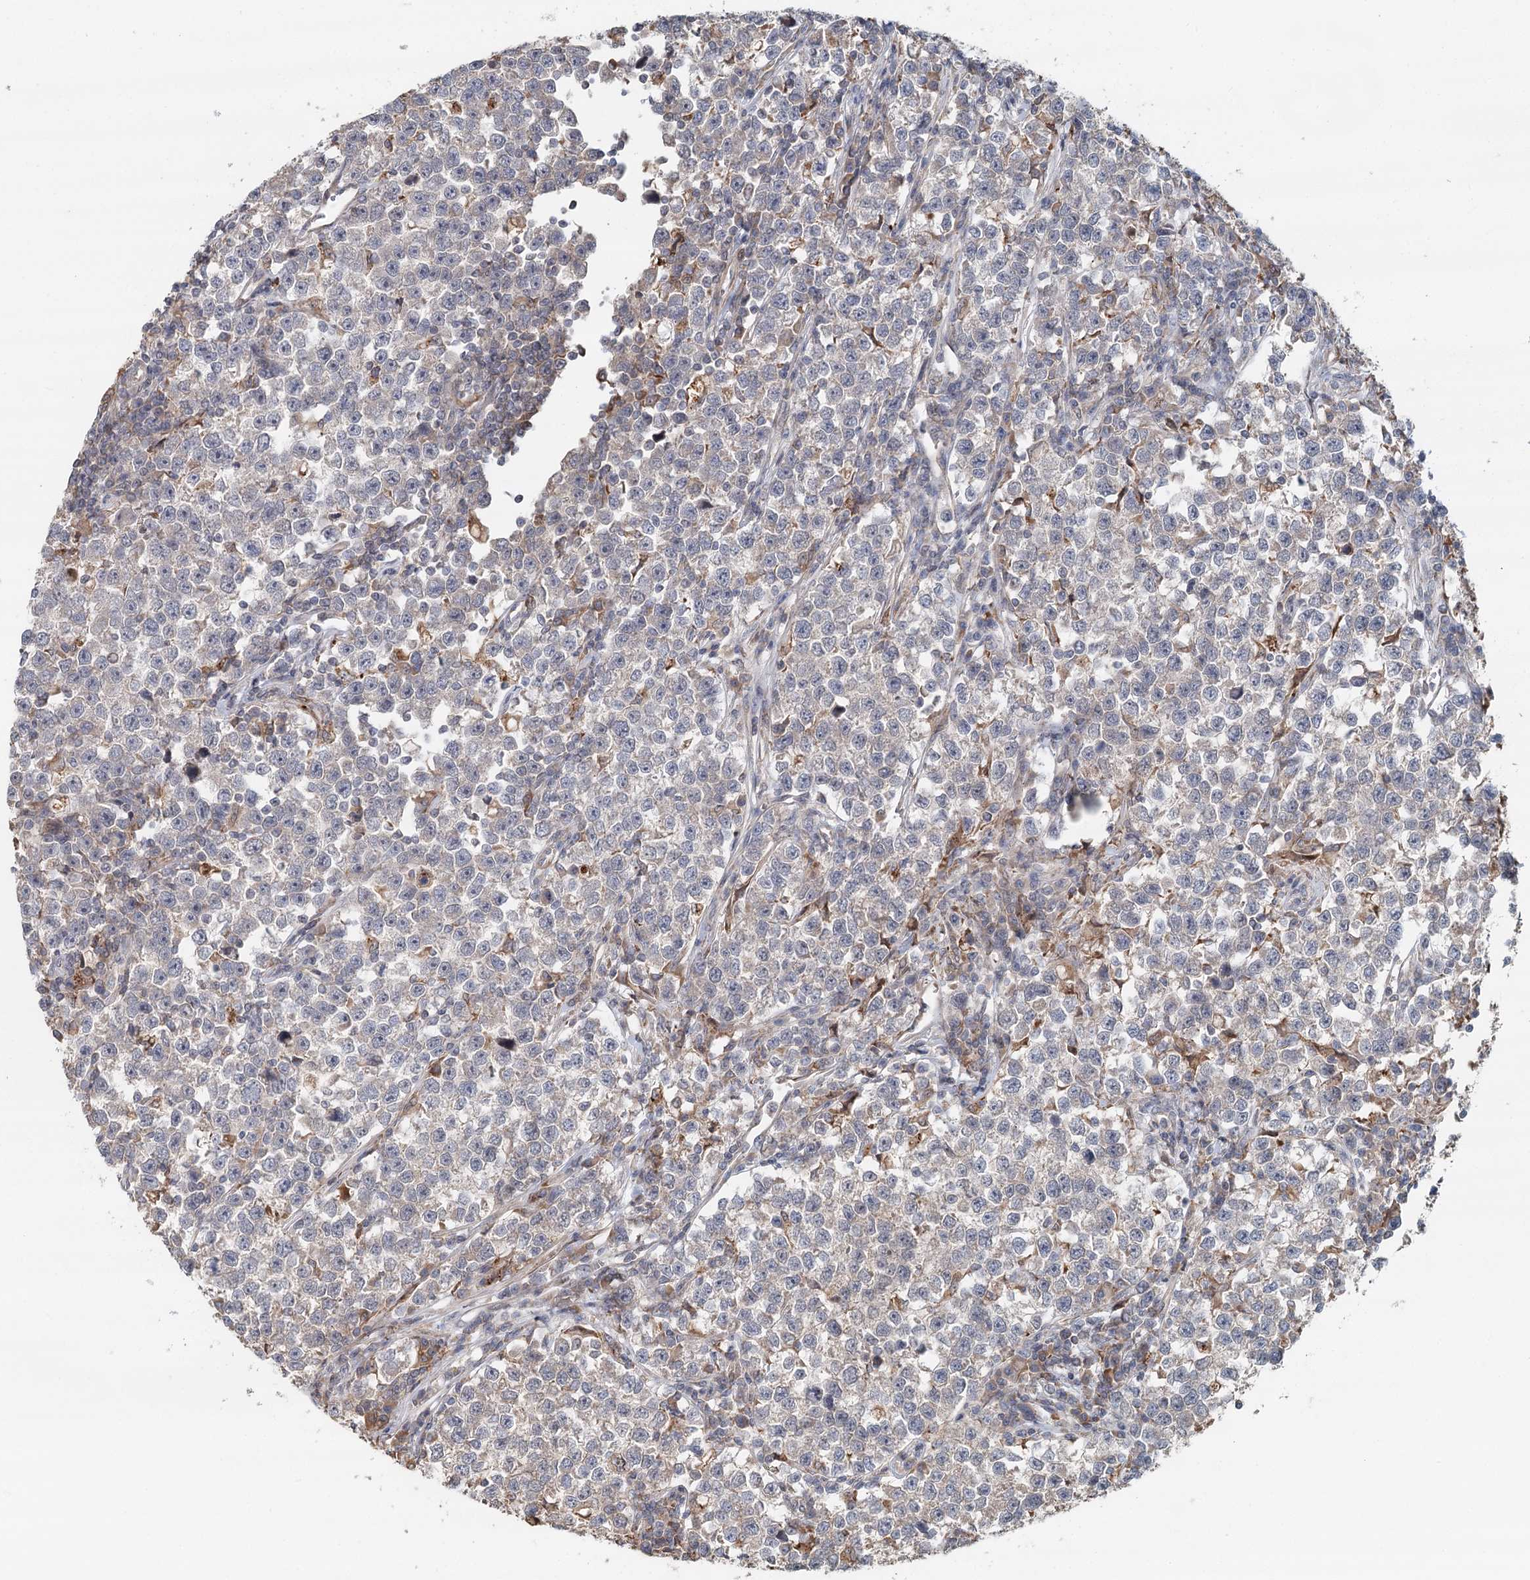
{"staining": {"intensity": "negative", "quantity": "none", "location": "none"}, "tissue": "testis cancer", "cell_type": "Tumor cells", "image_type": "cancer", "snomed": [{"axis": "morphology", "description": "Normal tissue, NOS"}, {"axis": "morphology", "description": "Seminoma, NOS"}, {"axis": "topography", "description": "Testis"}], "caption": "This is an IHC histopathology image of seminoma (testis). There is no positivity in tumor cells.", "gene": "RNF111", "patient": {"sex": "male", "age": 43}}